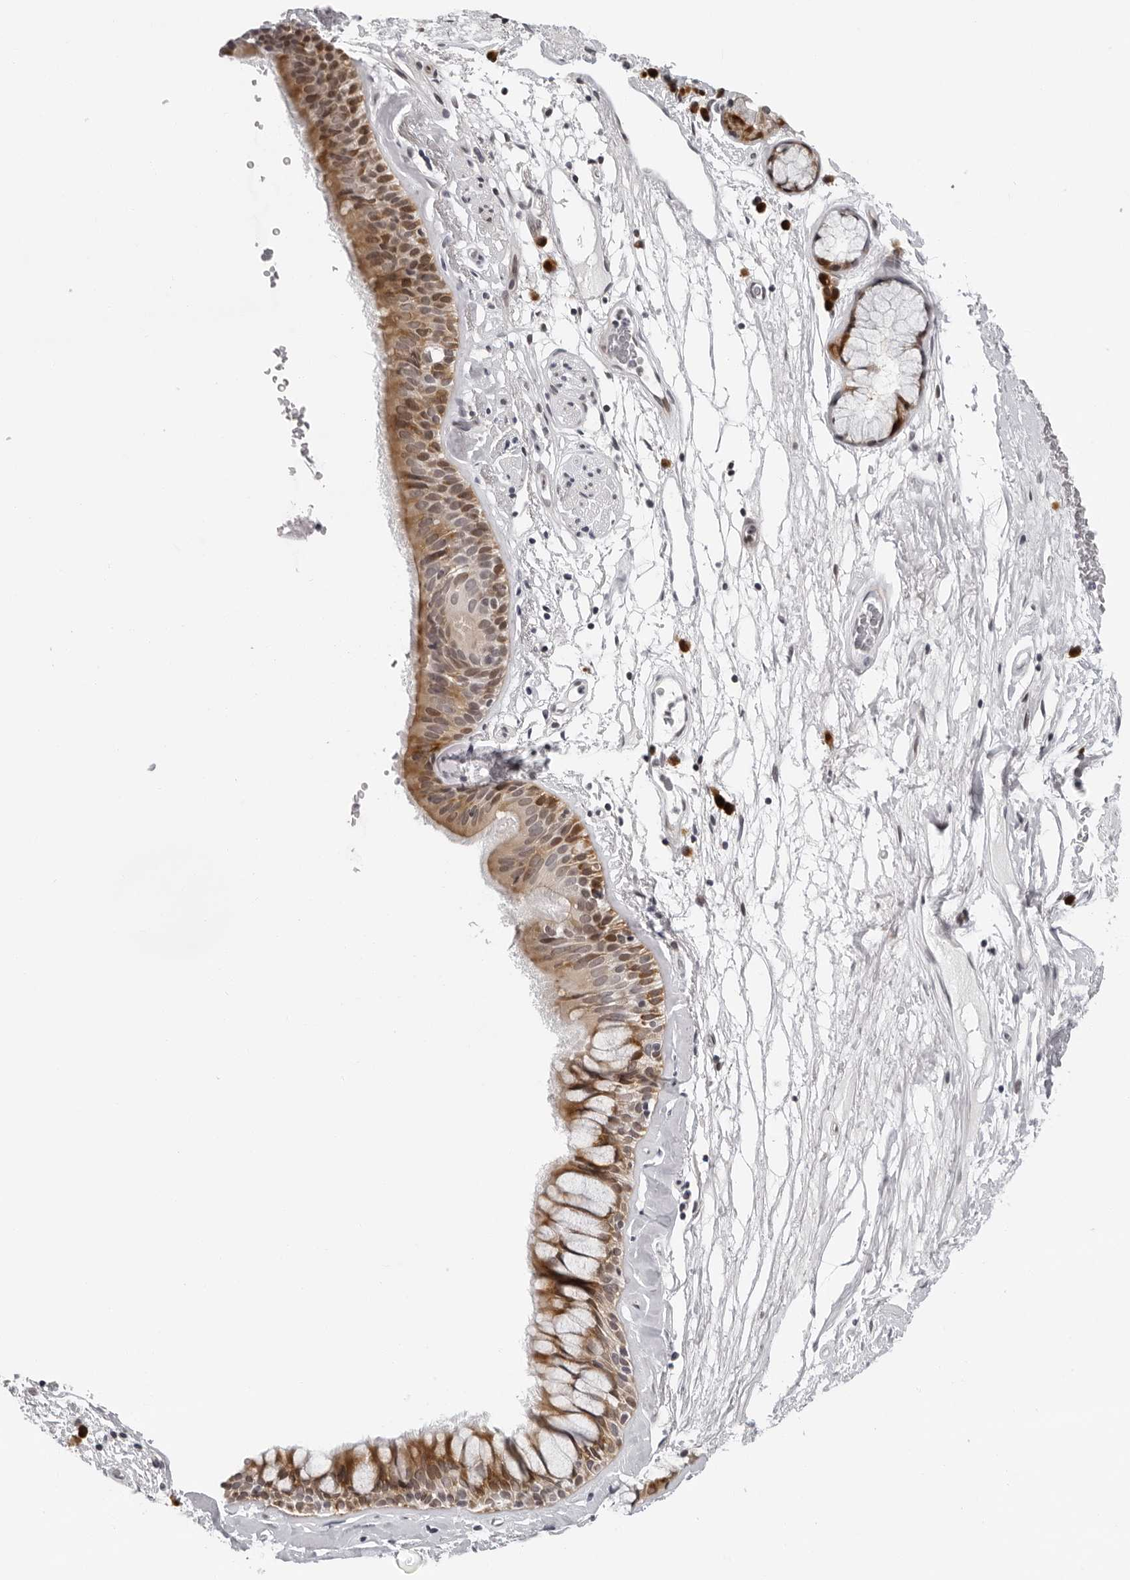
{"staining": {"intensity": "moderate", "quantity": ">75%", "location": "cytoplasmic/membranous"}, "tissue": "bronchus", "cell_type": "Respiratory epithelial cells", "image_type": "normal", "snomed": [{"axis": "morphology", "description": "Normal tissue, NOS"}, {"axis": "topography", "description": "Cartilage tissue"}], "caption": "Moderate cytoplasmic/membranous staining is present in approximately >75% of respiratory epithelial cells in benign bronchus. (DAB IHC with brightfield microscopy, high magnification).", "gene": "PIP4K2C", "patient": {"sex": "female", "age": 63}}